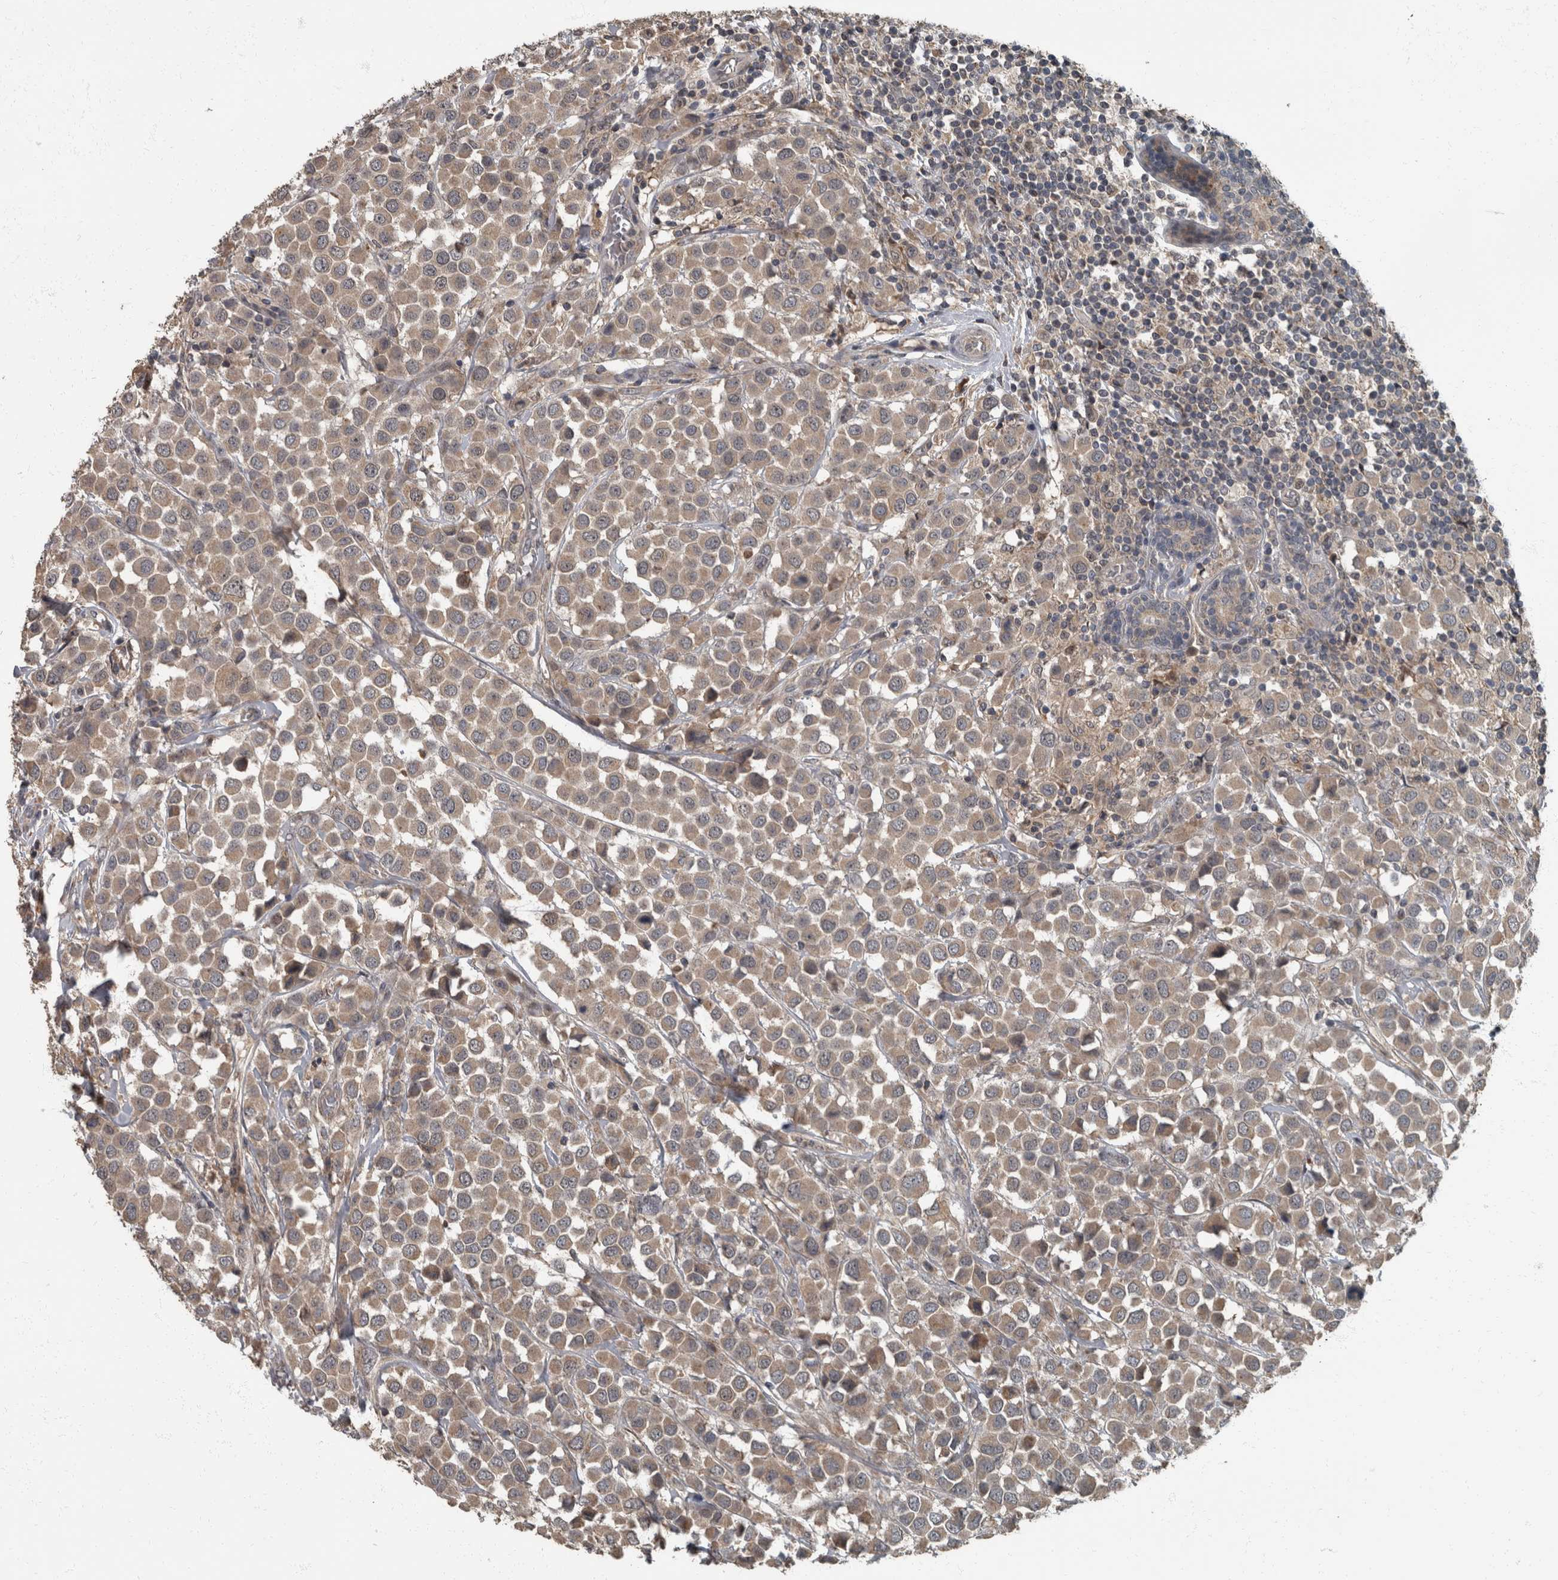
{"staining": {"intensity": "weak", "quantity": ">75%", "location": "cytoplasmic/membranous"}, "tissue": "breast cancer", "cell_type": "Tumor cells", "image_type": "cancer", "snomed": [{"axis": "morphology", "description": "Duct carcinoma"}, {"axis": "topography", "description": "Breast"}], "caption": "This is an image of immunohistochemistry staining of infiltrating ductal carcinoma (breast), which shows weak expression in the cytoplasmic/membranous of tumor cells.", "gene": "RABGGTB", "patient": {"sex": "female", "age": 61}}